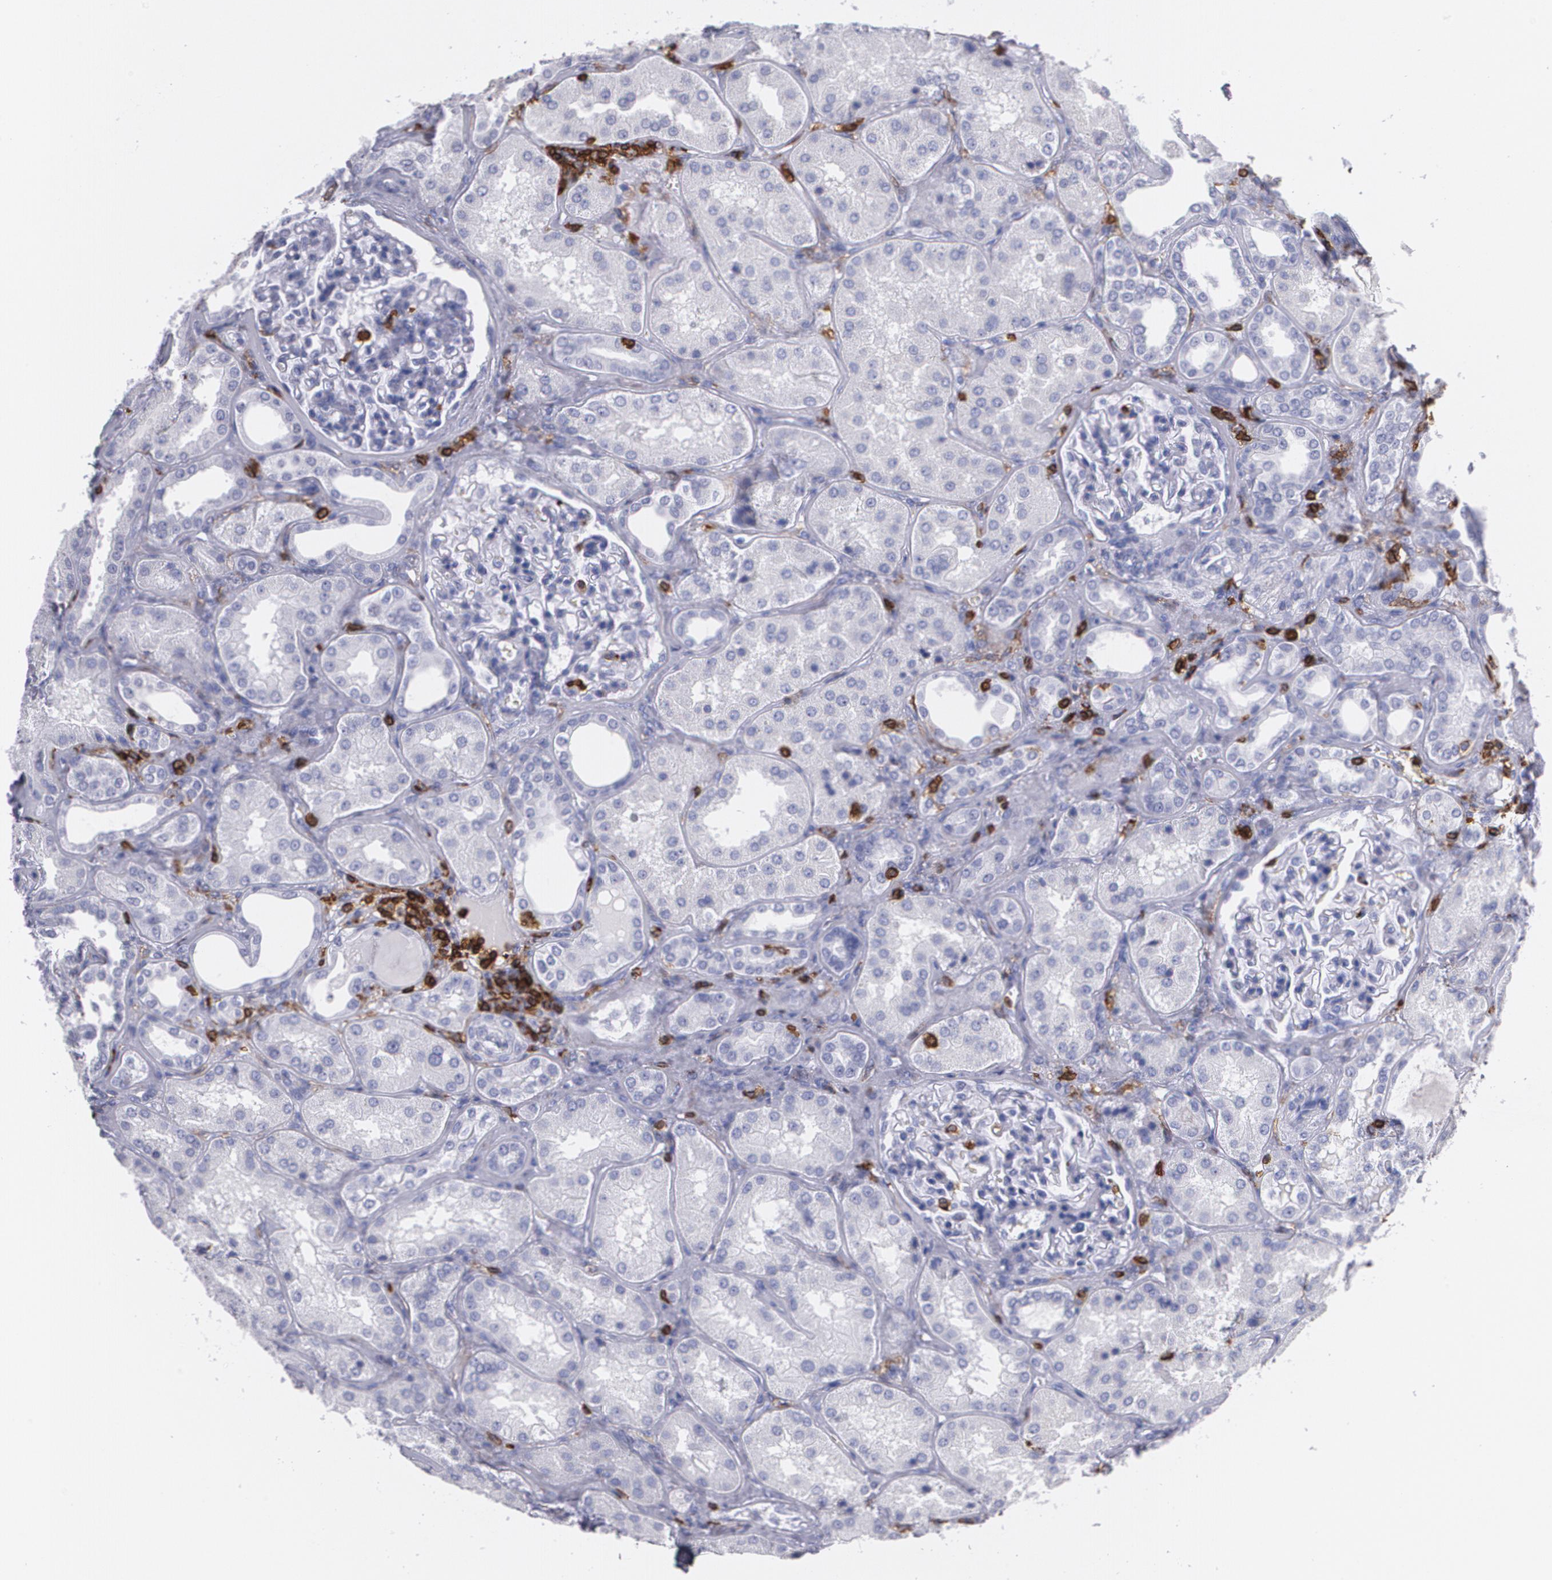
{"staining": {"intensity": "negative", "quantity": "none", "location": "none"}, "tissue": "kidney", "cell_type": "Cells in glomeruli", "image_type": "normal", "snomed": [{"axis": "morphology", "description": "Normal tissue, NOS"}, {"axis": "topography", "description": "Kidney"}], "caption": "IHC of normal human kidney demonstrates no staining in cells in glomeruli. (DAB (3,3'-diaminobenzidine) IHC visualized using brightfield microscopy, high magnification).", "gene": "PTPRC", "patient": {"sex": "female", "age": 56}}